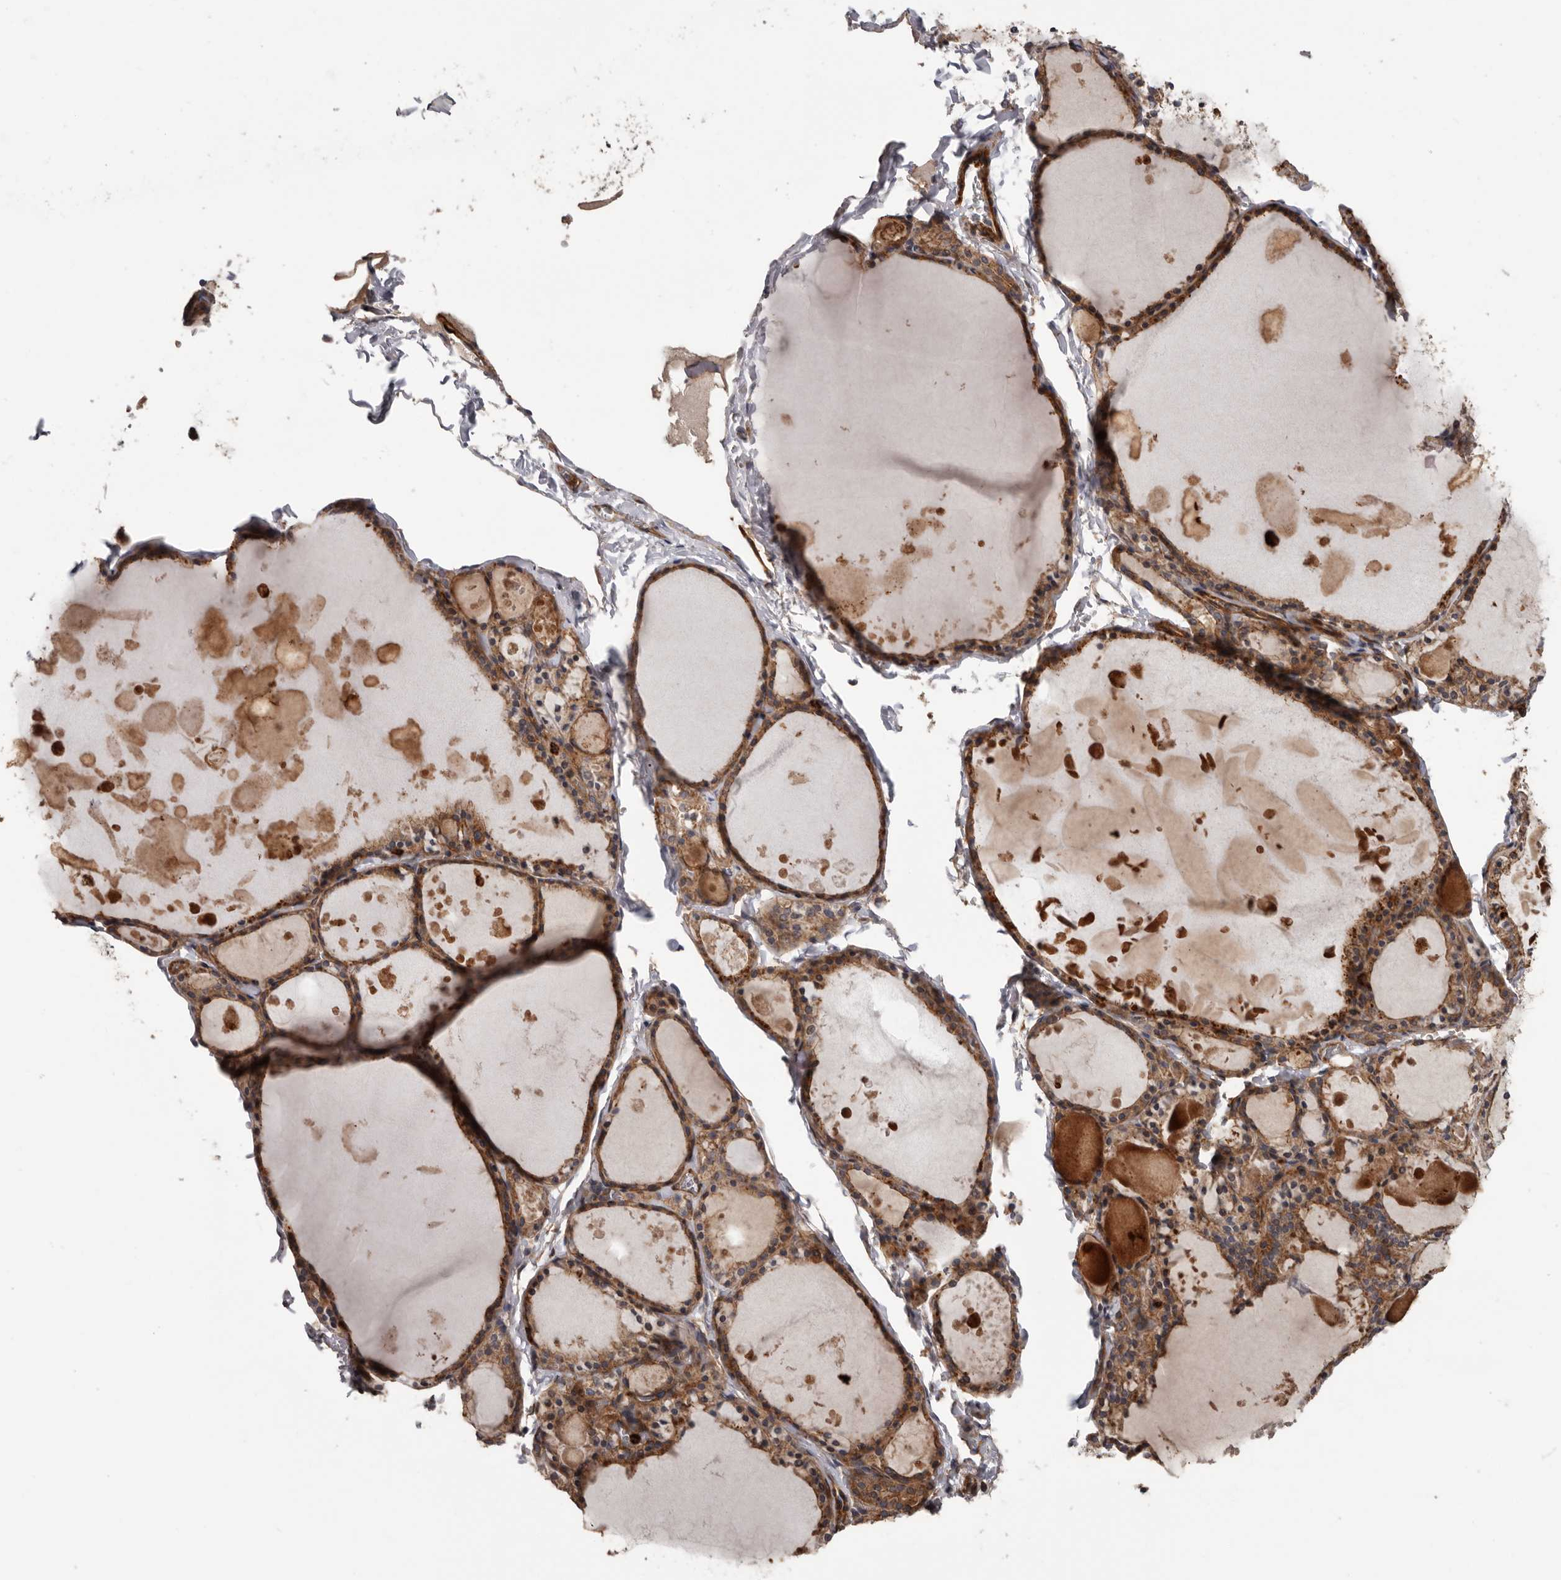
{"staining": {"intensity": "moderate", "quantity": ">75%", "location": "cytoplasmic/membranous"}, "tissue": "thyroid gland", "cell_type": "Glandular cells", "image_type": "normal", "snomed": [{"axis": "morphology", "description": "Normal tissue, NOS"}, {"axis": "topography", "description": "Thyroid gland"}], "caption": "The image demonstrates immunohistochemical staining of unremarkable thyroid gland. There is moderate cytoplasmic/membranous expression is identified in about >75% of glandular cells.", "gene": "ARHGEF5", "patient": {"sex": "male", "age": 56}}